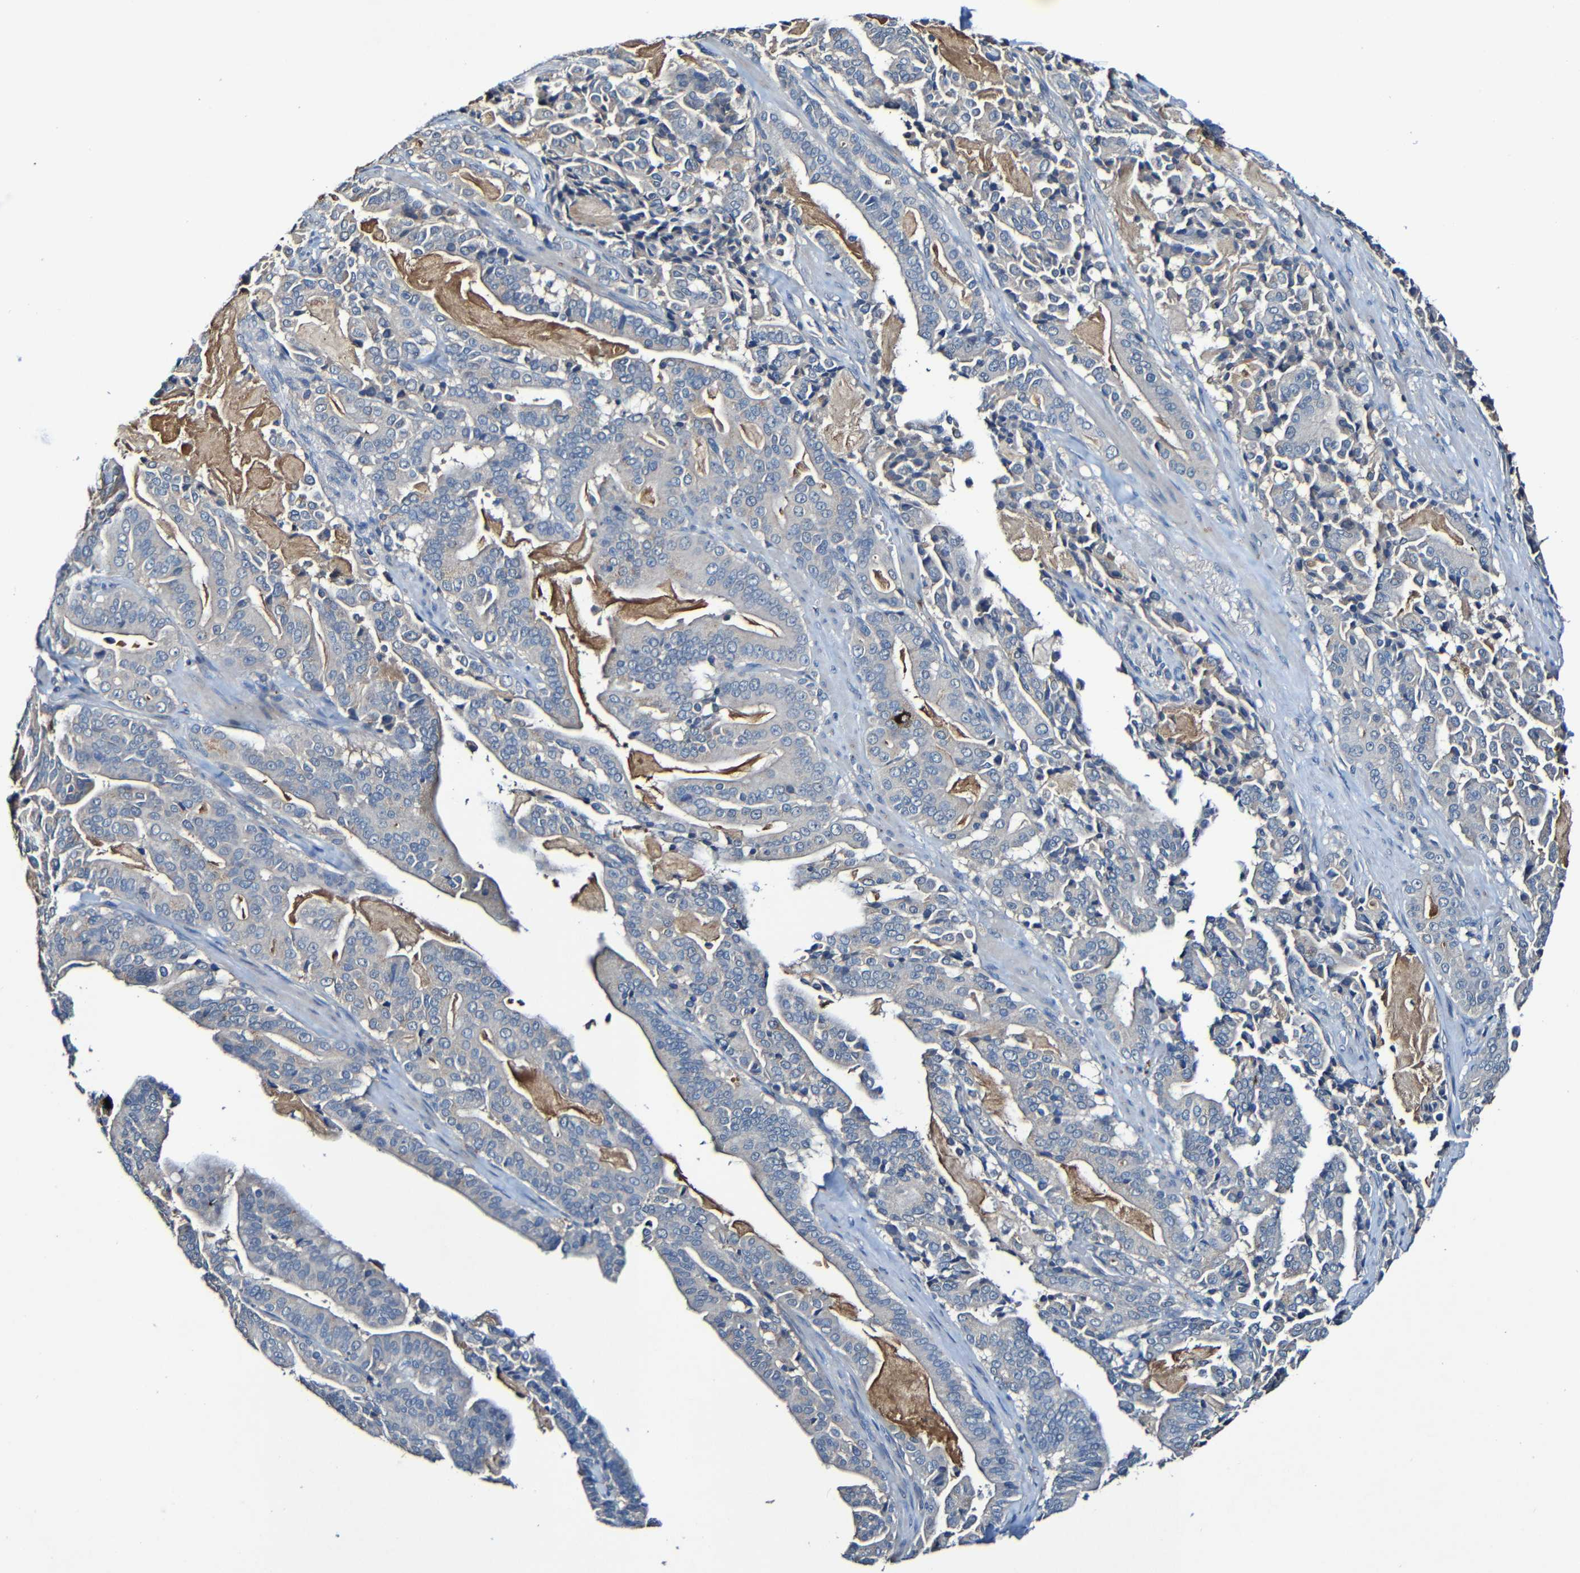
{"staining": {"intensity": "negative", "quantity": "none", "location": "none"}, "tissue": "pancreatic cancer", "cell_type": "Tumor cells", "image_type": "cancer", "snomed": [{"axis": "morphology", "description": "Adenocarcinoma, NOS"}, {"axis": "topography", "description": "Pancreas"}], "caption": "Human pancreatic adenocarcinoma stained for a protein using immunohistochemistry exhibits no positivity in tumor cells.", "gene": "LRRC70", "patient": {"sex": "male", "age": 63}}